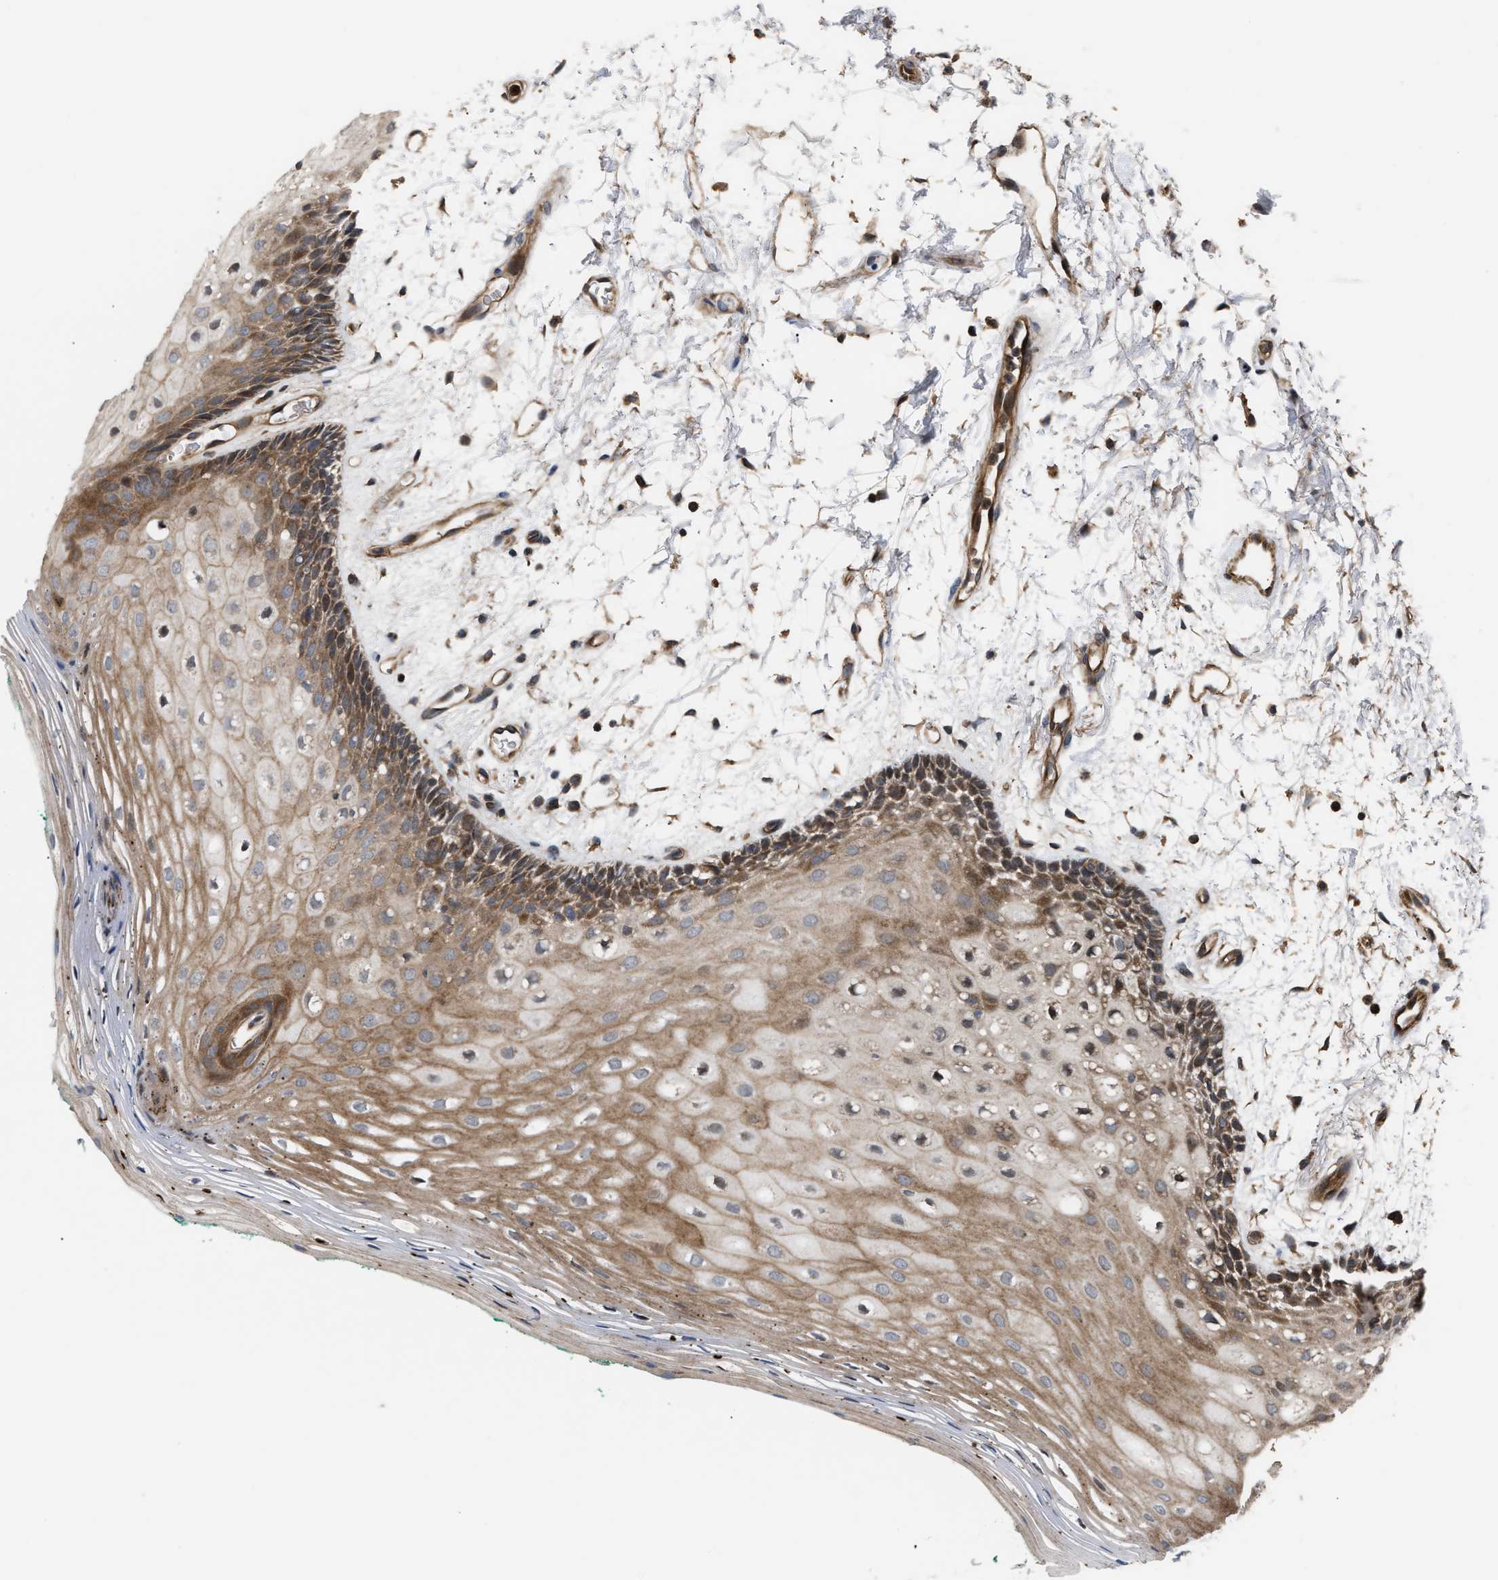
{"staining": {"intensity": "moderate", "quantity": ">75%", "location": "cytoplasmic/membranous"}, "tissue": "oral mucosa", "cell_type": "Squamous epithelial cells", "image_type": "normal", "snomed": [{"axis": "morphology", "description": "Normal tissue, NOS"}, {"axis": "topography", "description": "Skeletal muscle"}, {"axis": "topography", "description": "Oral tissue"}, {"axis": "topography", "description": "Peripheral nerve tissue"}], "caption": "Brown immunohistochemical staining in benign human oral mucosa exhibits moderate cytoplasmic/membranous staining in approximately >75% of squamous epithelial cells.", "gene": "STAU1", "patient": {"sex": "female", "age": 84}}